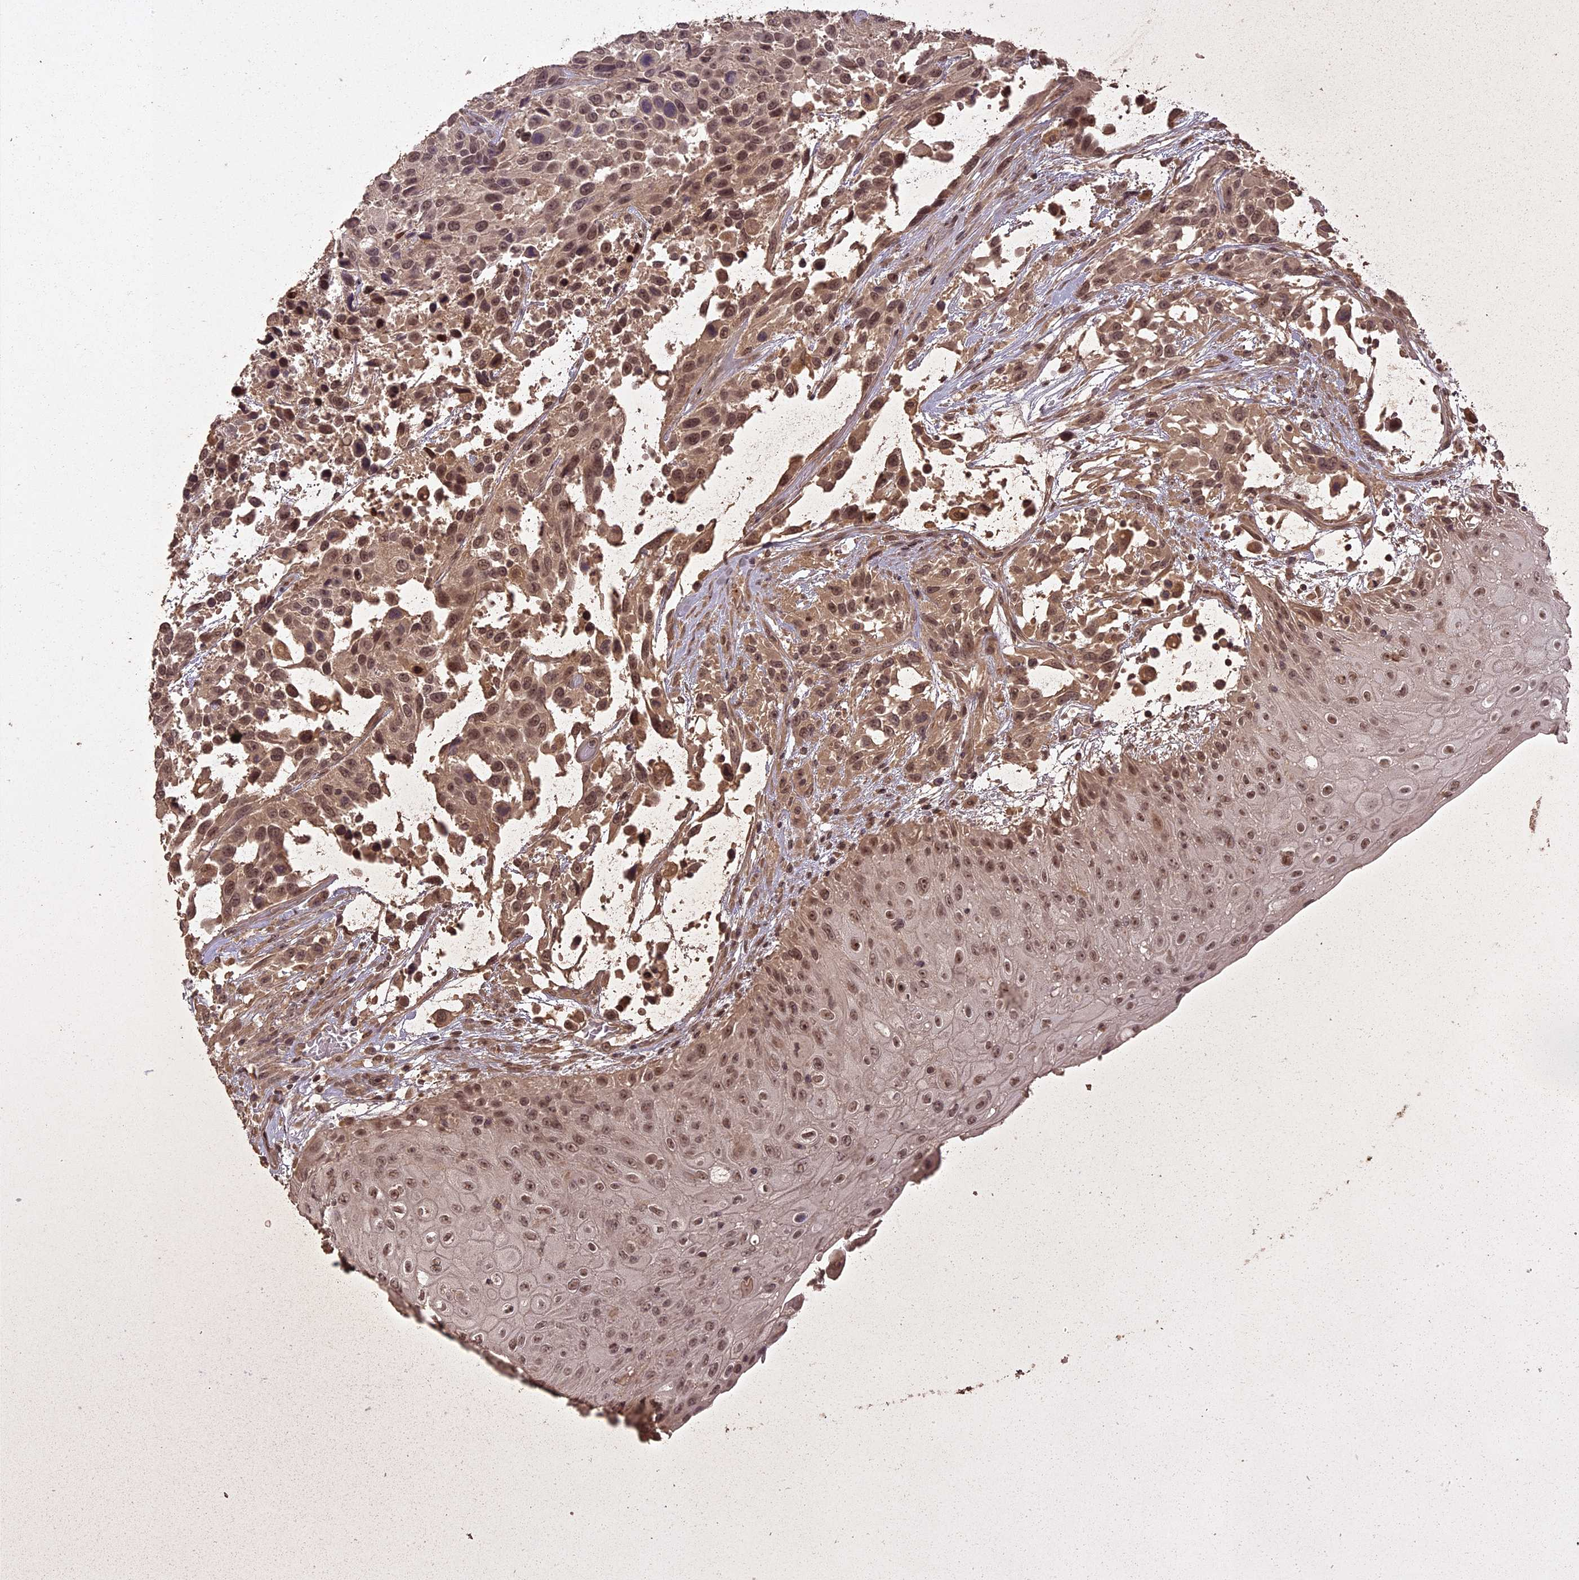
{"staining": {"intensity": "moderate", "quantity": ">75%", "location": "nuclear"}, "tissue": "urothelial cancer", "cell_type": "Tumor cells", "image_type": "cancer", "snomed": [{"axis": "morphology", "description": "Urothelial carcinoma, High grade"}, {"axis": "topography", "description": "Urinary bladder"}], "caption": "Immunohistochemistry (IHC) of human urothelial cancer displays medium levels of moderate nuclear positivity in about >75% of tumor cells. The protein is stained brown, and the nuclei are stained in blue (DAB IHC with brightfield microscopy, high magnification).", "gene": "LIN37", "patient": {"sex": "female", "age": 70}}